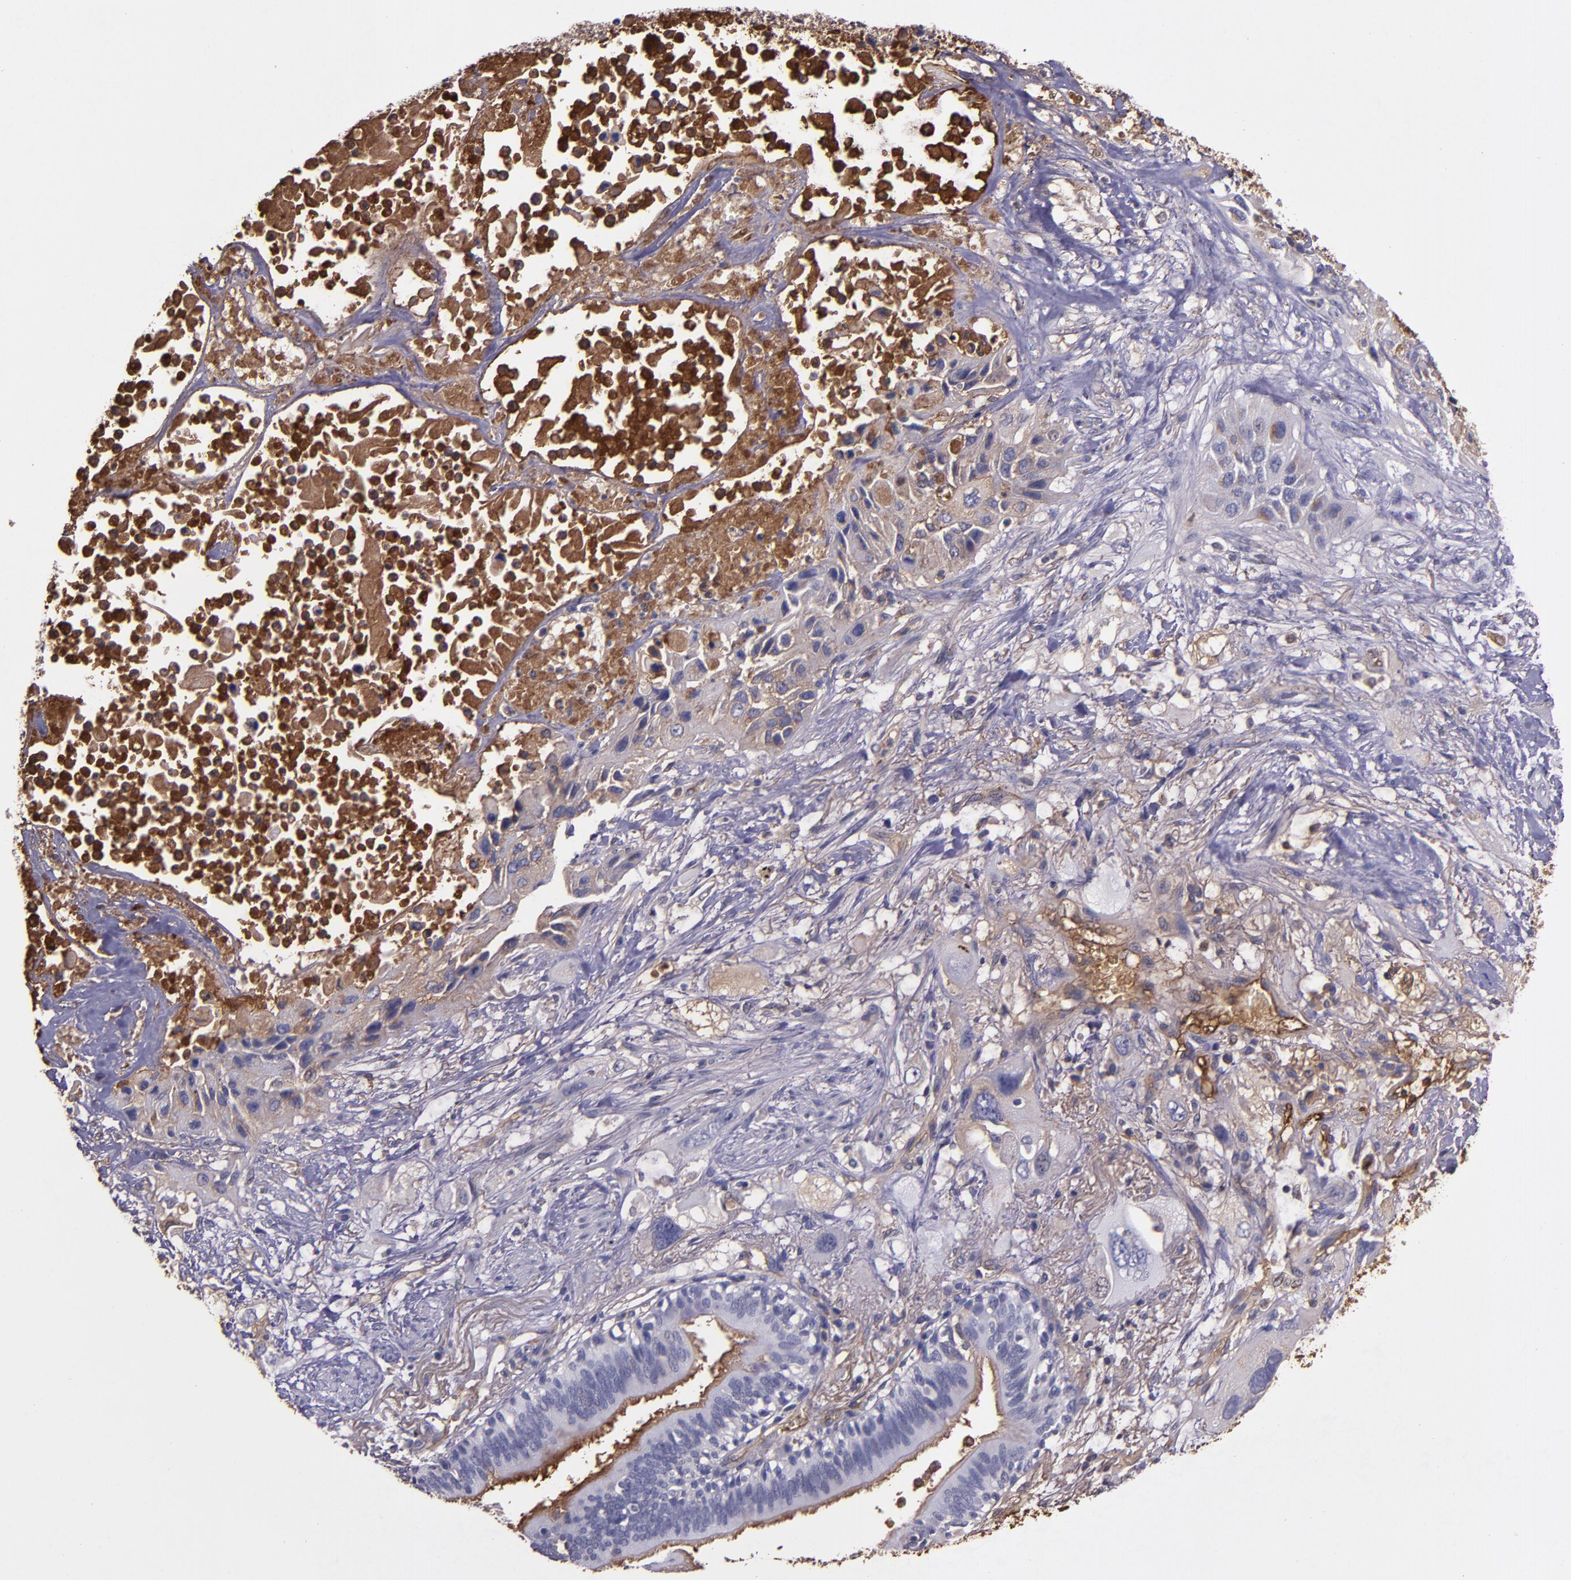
{"staining": {"intensity": "weak", "quantity": "<25%", "location": "cytoplasmic/membranous"}, "tissue": "lung cancer", "cell_type": "Tumor cells", "image_type": "cancer", "snomed": [{"axis": "morphology", "description": "Squamous cell carcinoma, NOS"}, {"axis": "topography", "description": "Lung"}], "caption": "IHC micrograph of lung cancer stained for a protein (brown), which shows no expression in tumor cells. (Brightfield microscopy of DAB (3,3'-diaminobenzidine) immunohistochemistry at high magnification).", "gene": "A2M", "patient": {"sex": "female", "age": 76}}